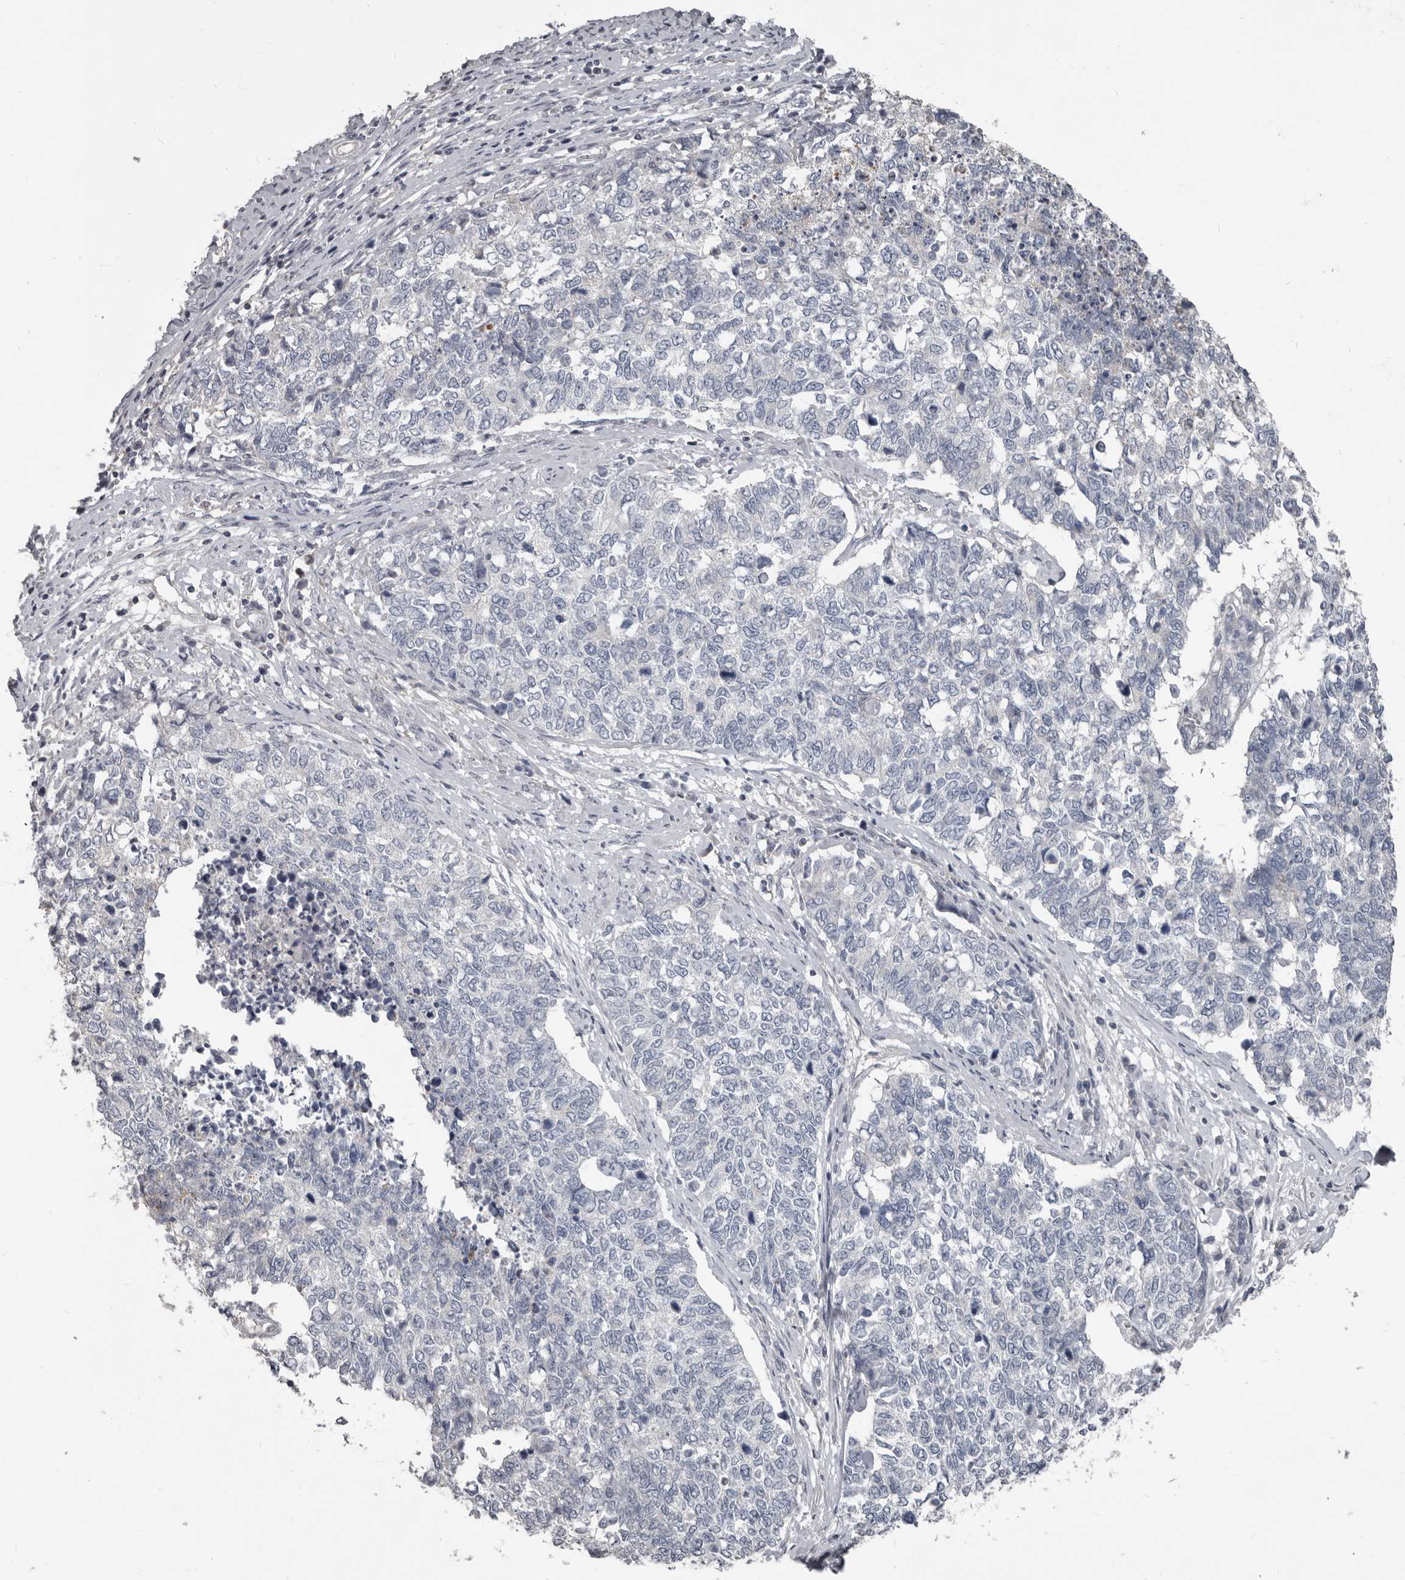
{"staining": {"intensity": "negative", "quantity": "none", "location": "none"}, "tissue": "cervical cancer", "cell_type": "Tumor cells", "image_type": "cancer", "snomed": [{"axis": "morphology", "description": "Squamous cell carcinoma, NOS"}, {"axis": "topography", "description": "Cervix"}], "caption": "IHC image of cervical cancer stained for a protein (brown), which reveals no positivity in tumor cells.", "gene": "CA6", "patient": {"sex": "female", "age": 63}}